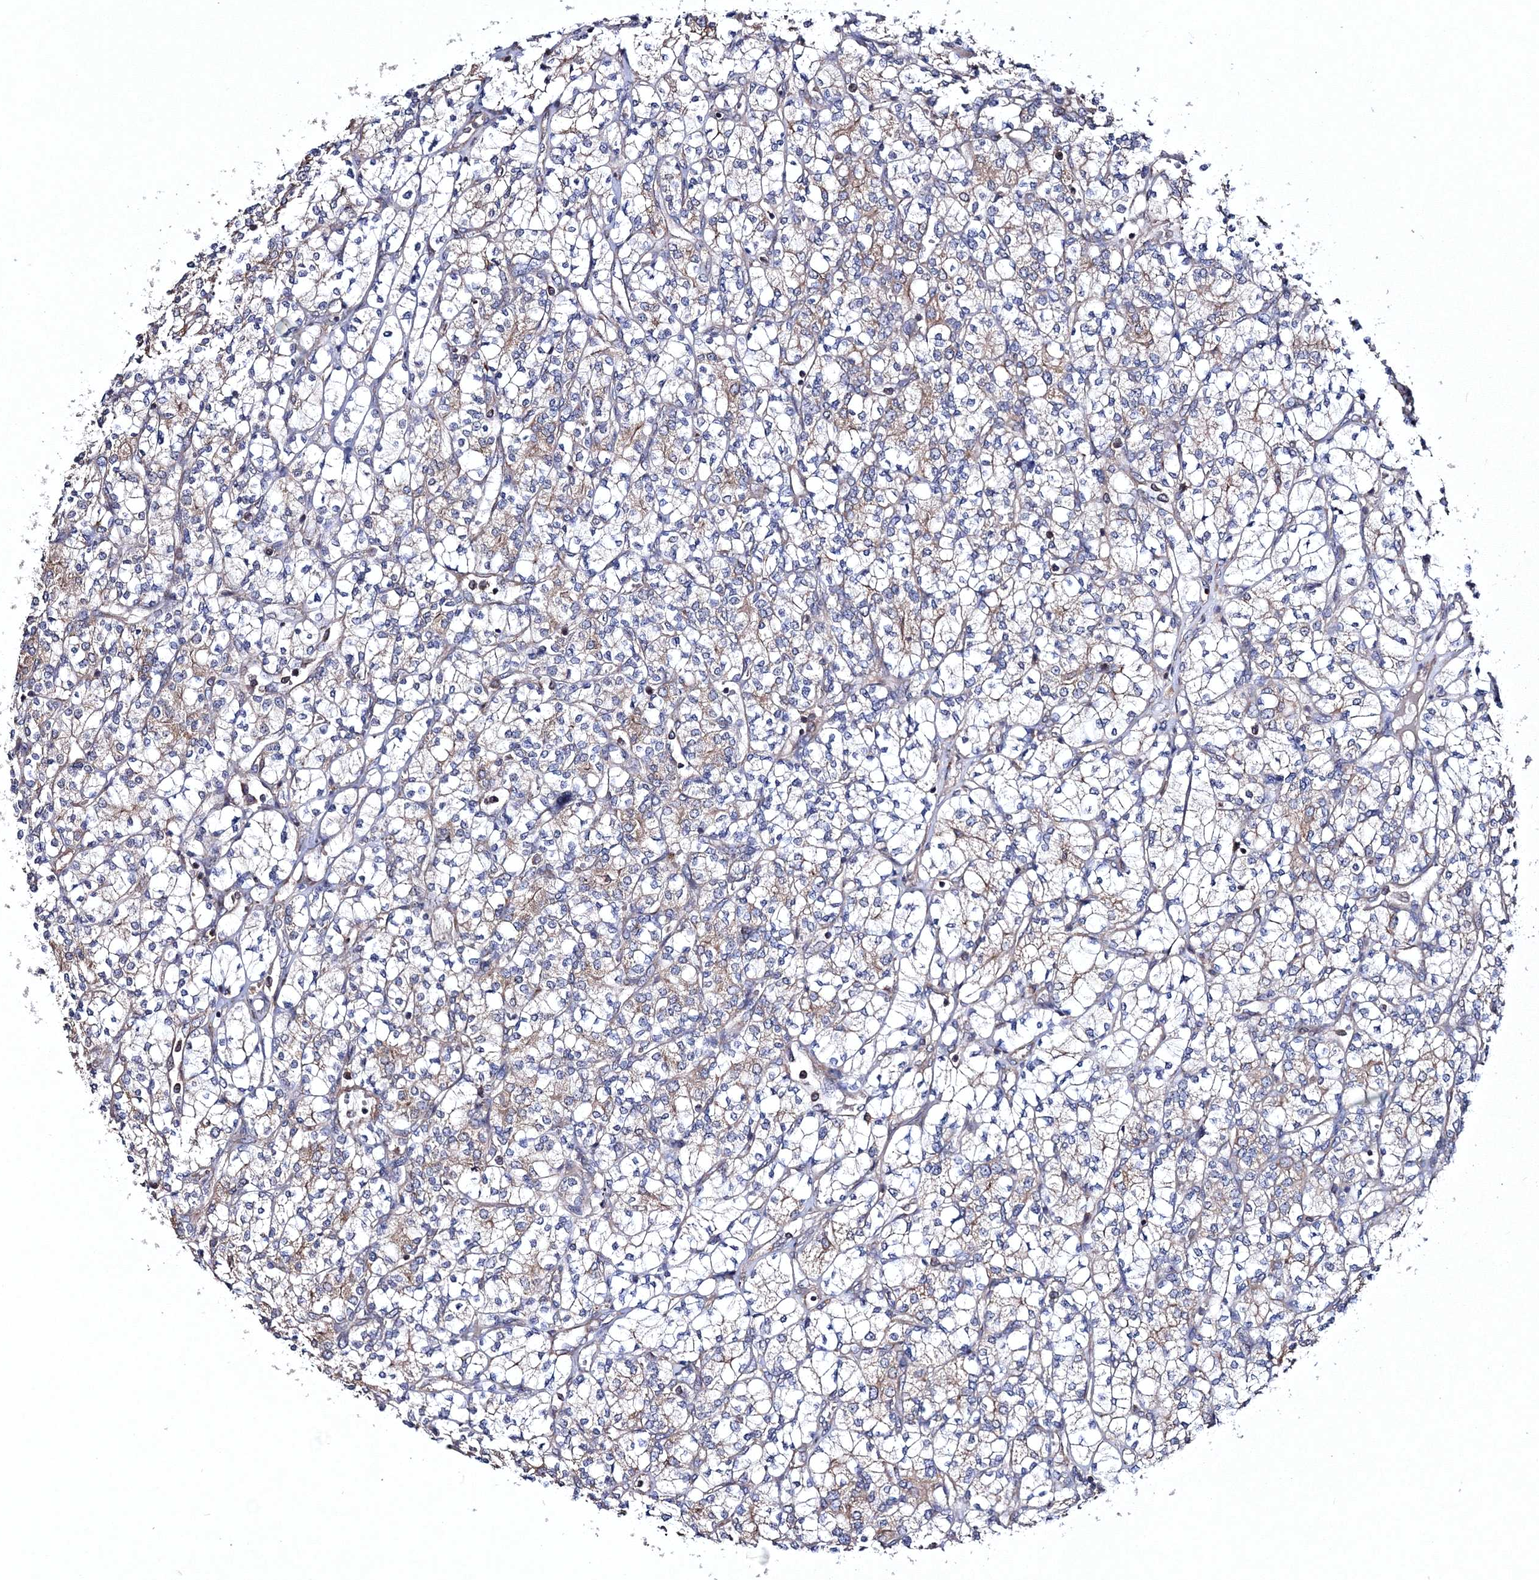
{"staining": {"intensity": "weak", "quantity": "25%-75%", "location": "cytoplasmic/membranous"}, "tissue": "renal cancer", "cell_type": "Tumor cells", "image_type": "cancer", "snomed": [{"axis": "morphology", "description": "Adenocarcinoma, NOS"}, {"axis": "topography", "description": "Kidney"}], "caption": "Human renal cancer (adenocarcinoma) stained with a brown dye demonstrates weak cytoplasmic/membranous positive positivity in about 25%-75% of tumor cells.", "gene": "PPP2R2B", "patient": {"sex": "male", "age": 77}}